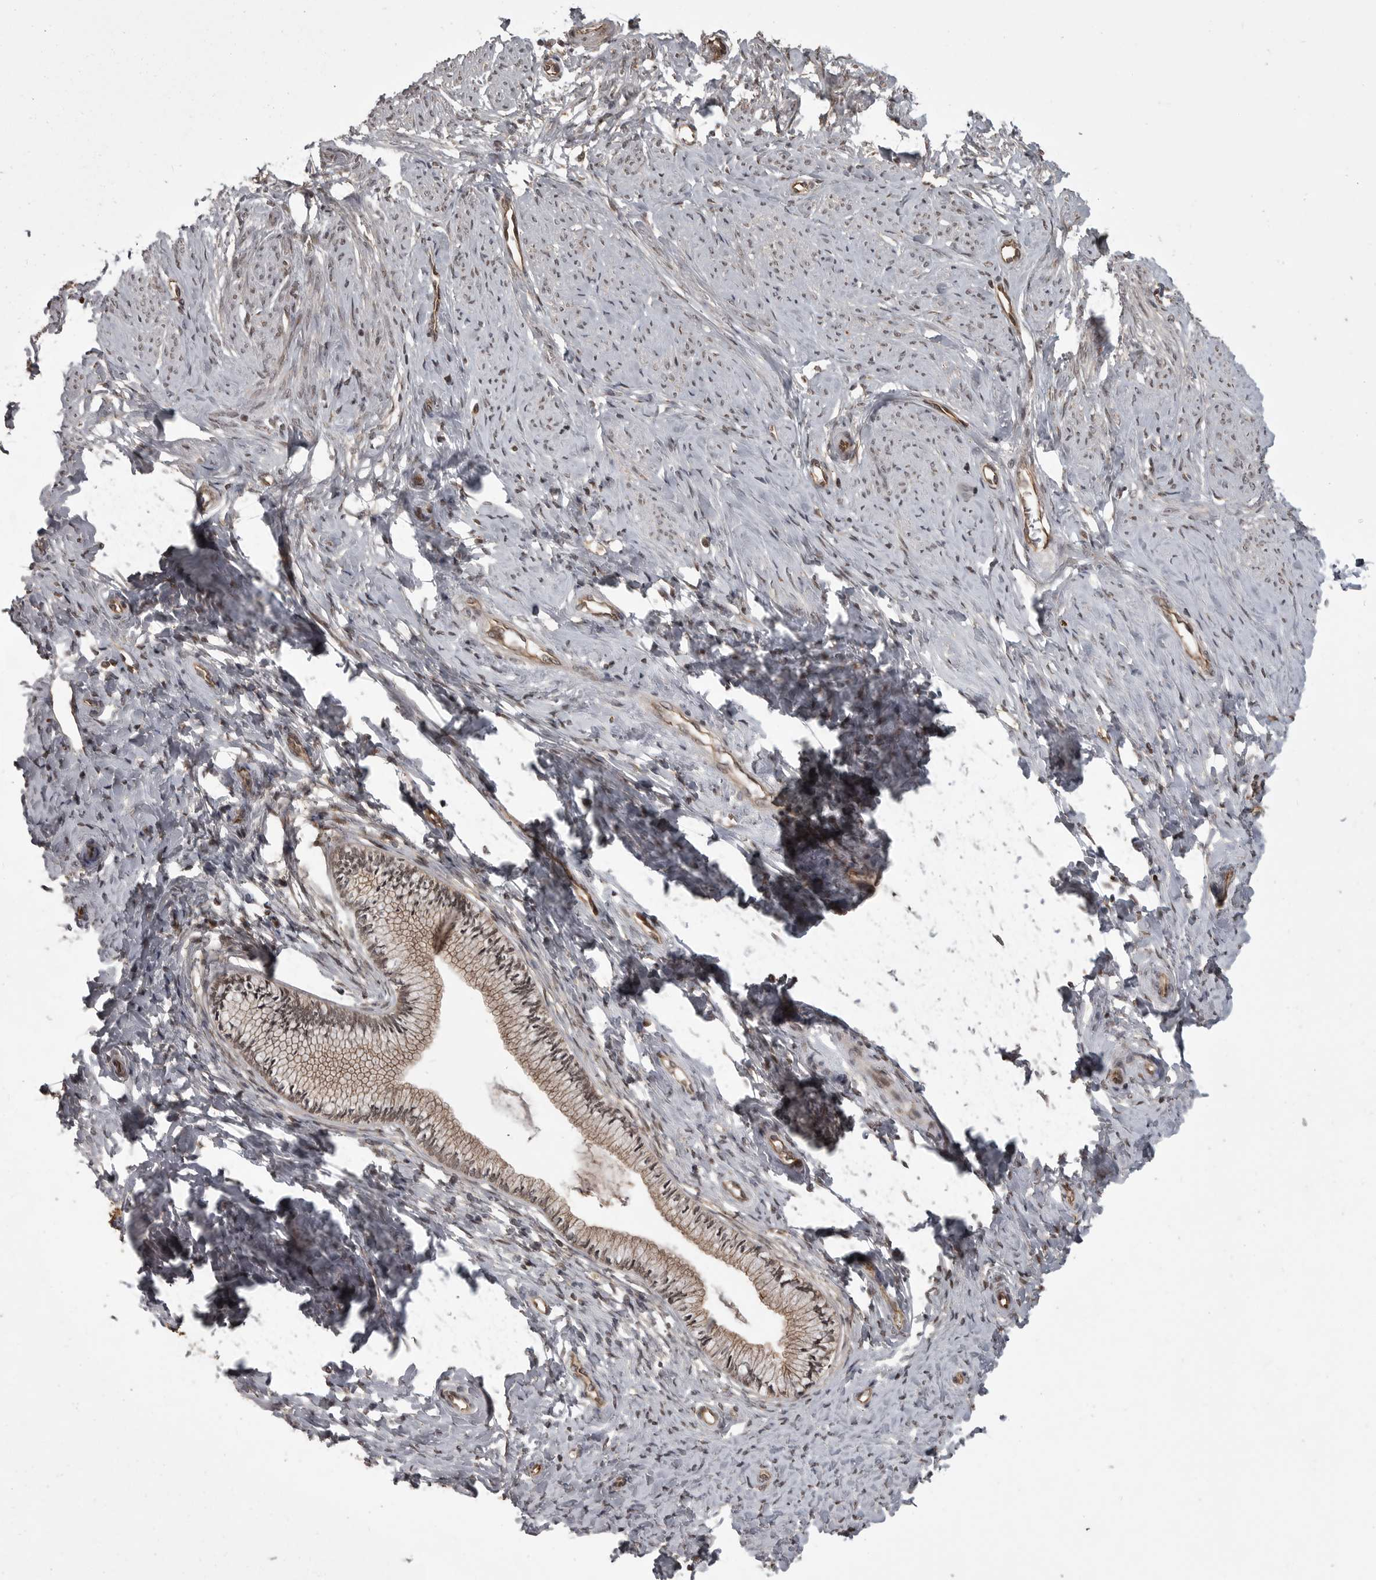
{"staining": {"intensity": "moderate", "quantity": ">75%", "location": "cytoplasmic/membranous,nuclear"}, "tissue": "cervix", "cell_type": "Glandular cells", "image_type": "normal", "snomed": [{"axis": "morphology", "description": "Normal tissue, NOS"}, {"axis": "topography", "description": "Cervix"}], "caption": "Glandular cells display medium levels of moderate cytoplasmic/membranous,nuclear positivity in about >75% of cells in unremarkable cervix. (Brightfield microscopy of DAB IHC at high magnification).", "gene": "DNAJC8", "patient": {"sex": "female", "age": 36}}